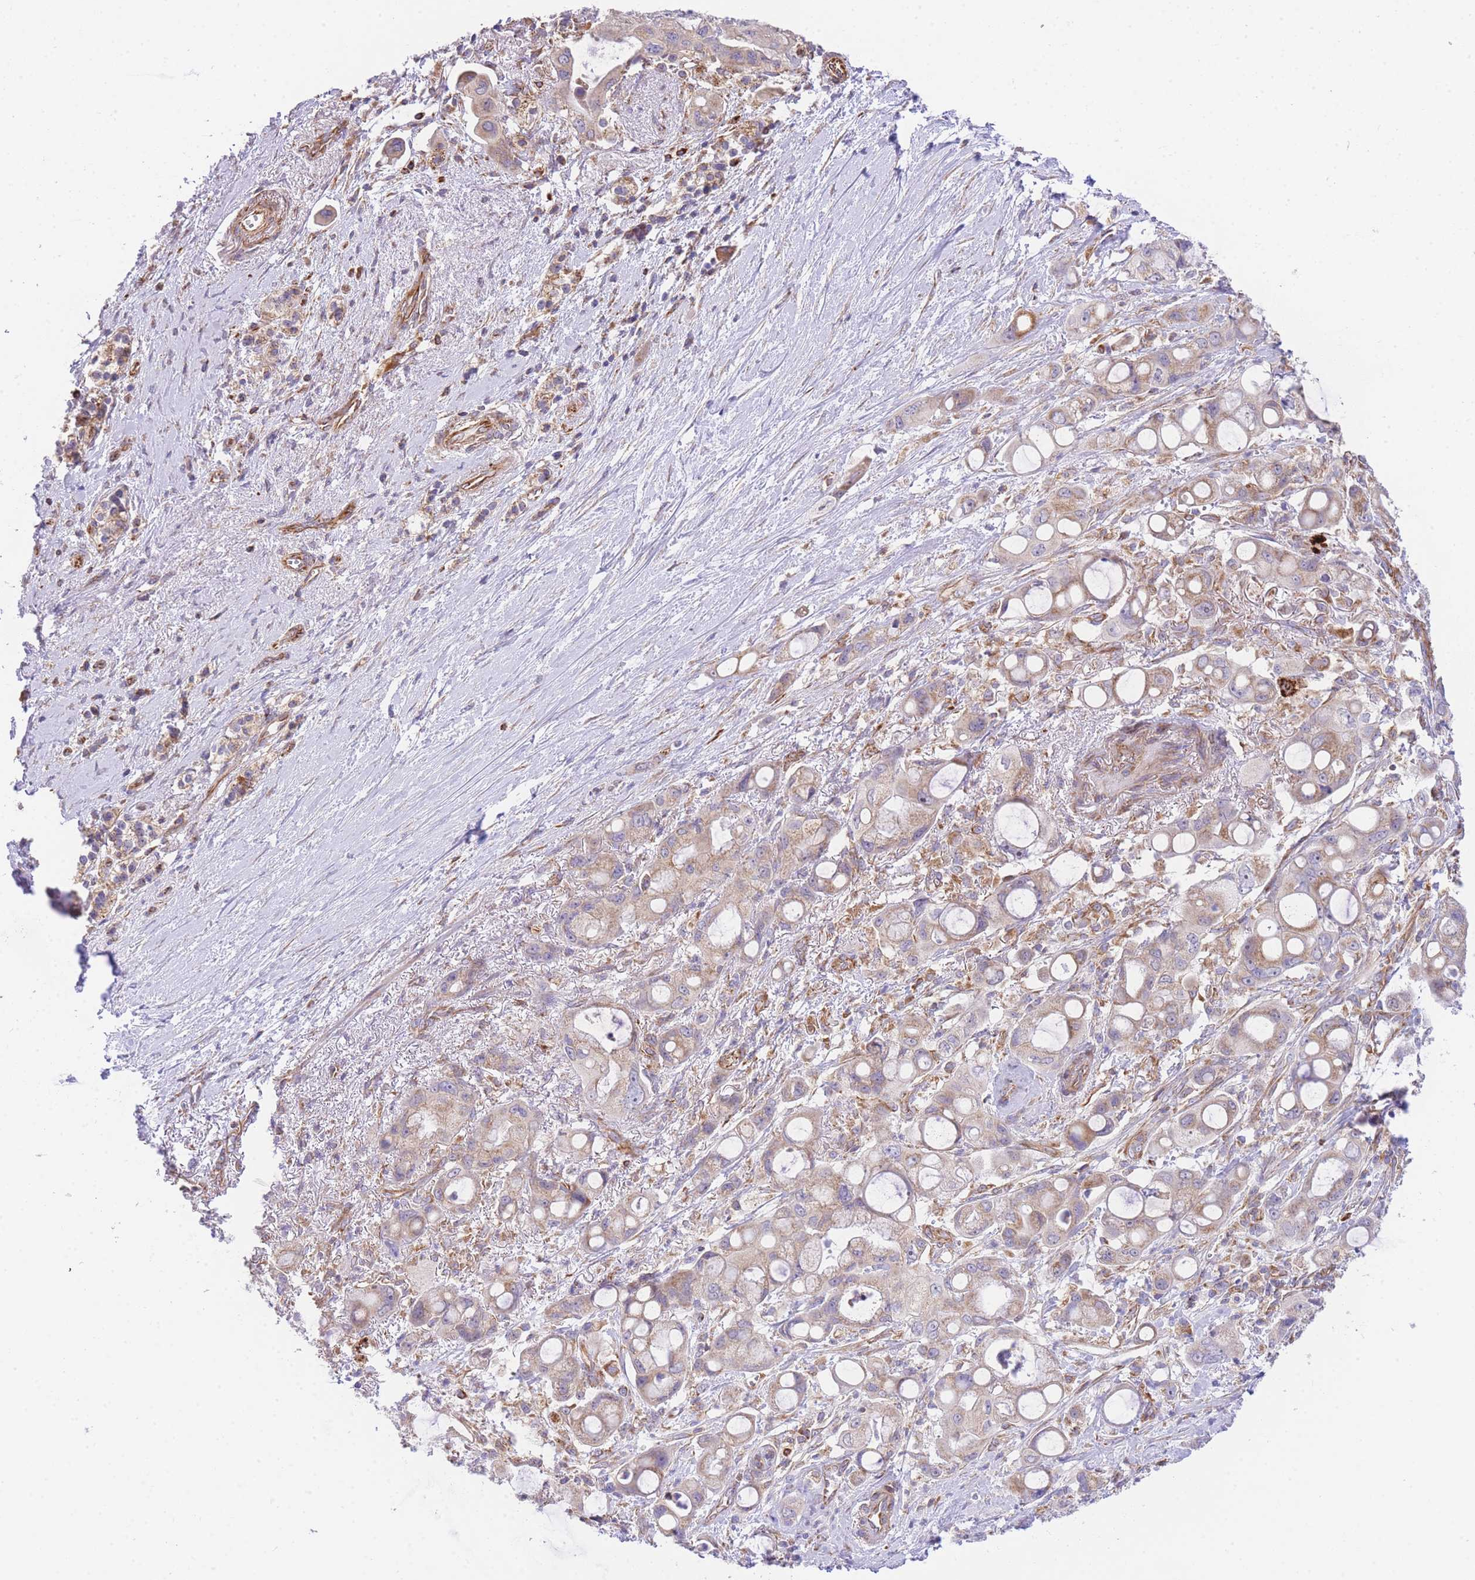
{"staining": {"intensity": "weak", "quantity": "25%-75%", "location": "cytoplasmic/membranous"}, "tissue": "pancreatic cancer", "cell_type": "Tumor cells", "image_type": "cancer", "snomed": [{"axis": "morphology", "description": "Adenocarcinoma, NOS"}, {"axis": "topography", "description": "Pancreas"}], "caption": "IHC image of human pancreatic cancer stained for a protein (brown), which displays low levels of weak cytoplasmic/membranous positivity in about 25%-75% of tumor cells.", "gene": "MTRES1", "patient": {"sex": "male", "age": 68}}